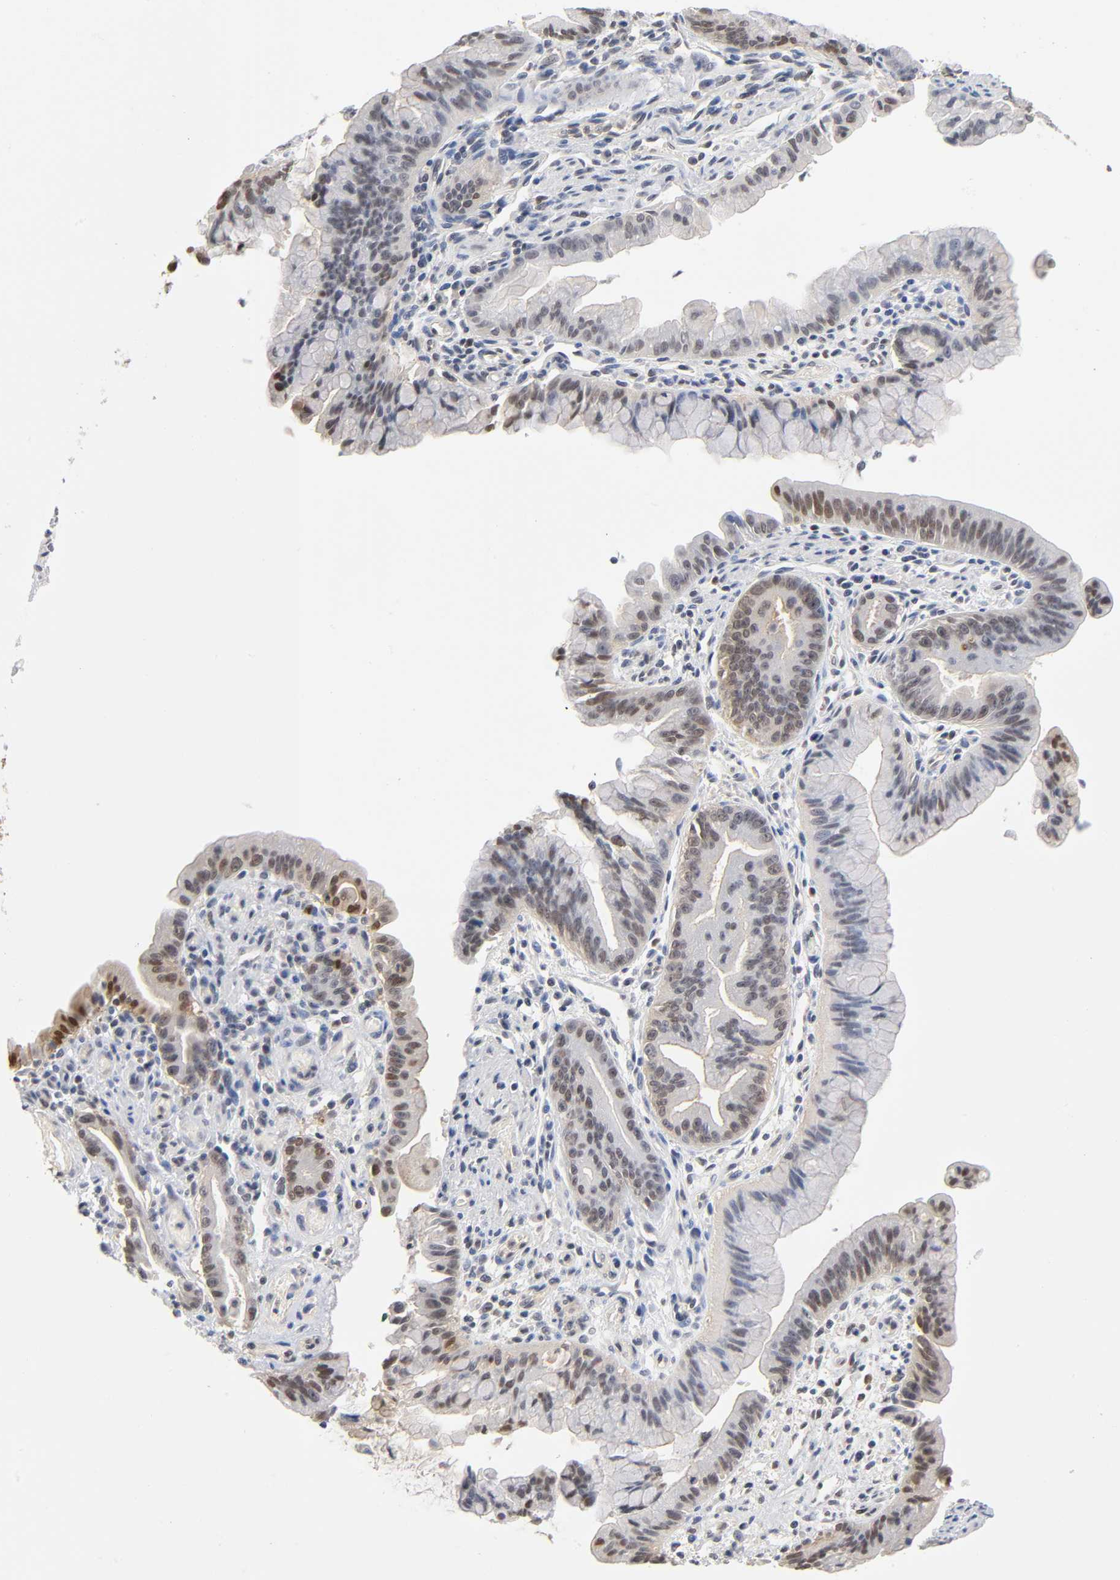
{"staining": {"intensity": "weak", "quantity": "<25%", "location": "cytoplasmic/membranous"}, "tissue": "pancreatic cancer", "cell_type": "Tumor cells", "image_type": "cancer", "snomed": [{"axis": "morphology", "description": "Adenocarcinoma, NOS"}, {"axis": "topography", "description": "Pancreas"}], "caption": "Histopathology image shows no significant protein staining in tumor cells of adenocarcinoma (pancreatic).", "gene": "DFFB", "patient": {"sex": "male", "age": 59}}